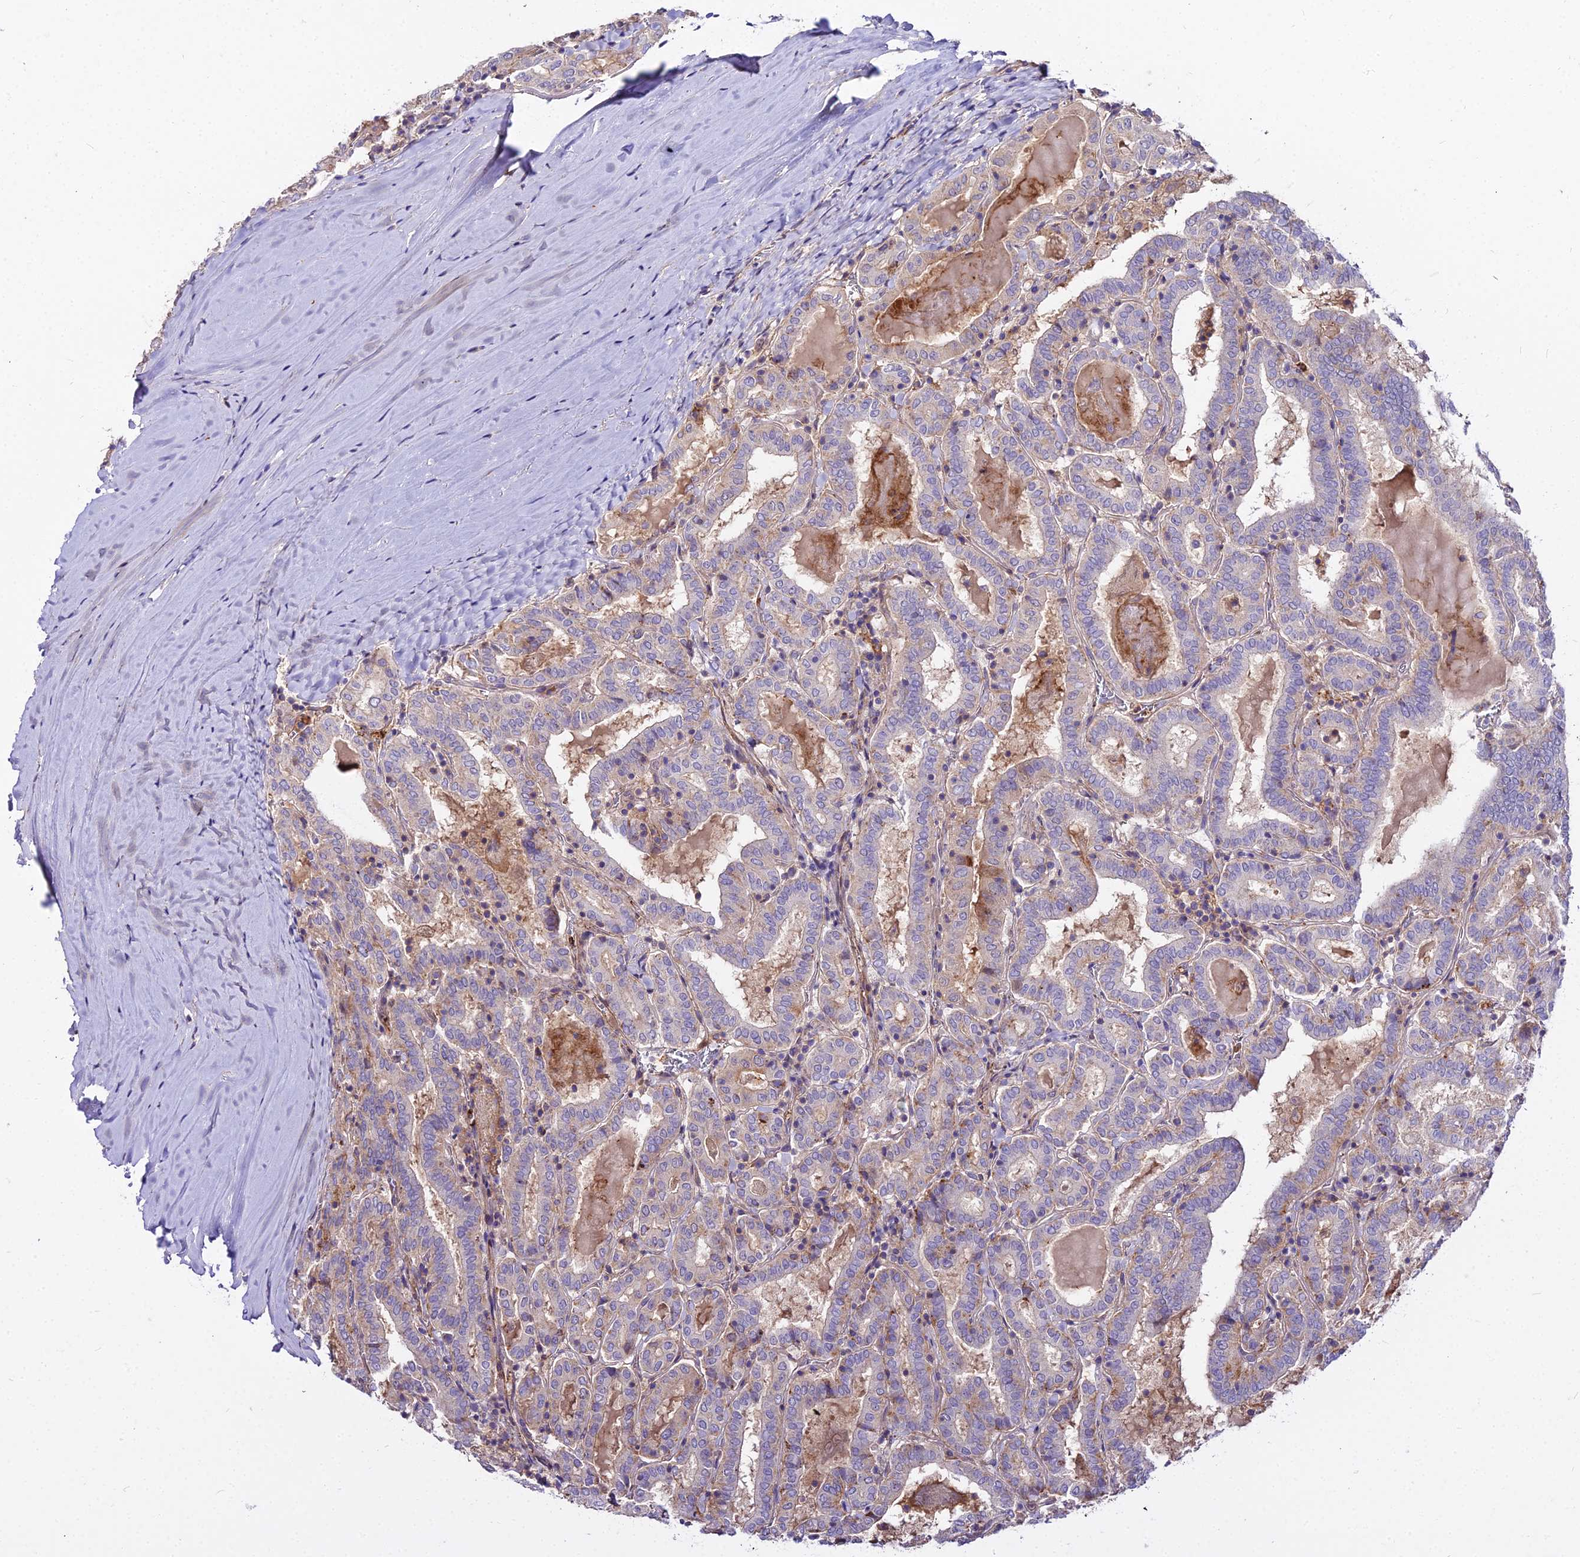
{"staining": {"intensity": "weak", "quantity": "<25%", "location": "cytoplasmic/membranous"}, "tissue": "thyroid cancer", "cell_type": "Tumor cells", "image_type": "cancer", "snomed": [{"axis": "morphology", "description": "Papillary adenocarcinoma, NOS"}, {"axis": "topography", "description": "Thyroid gland"}], "caption": "The image exhibits no significant staining in tumor cells of papillary adenocarcinoma (thyroid).", "gene": "GLYAT", "patient": {"sex": "female", "age": 72}}